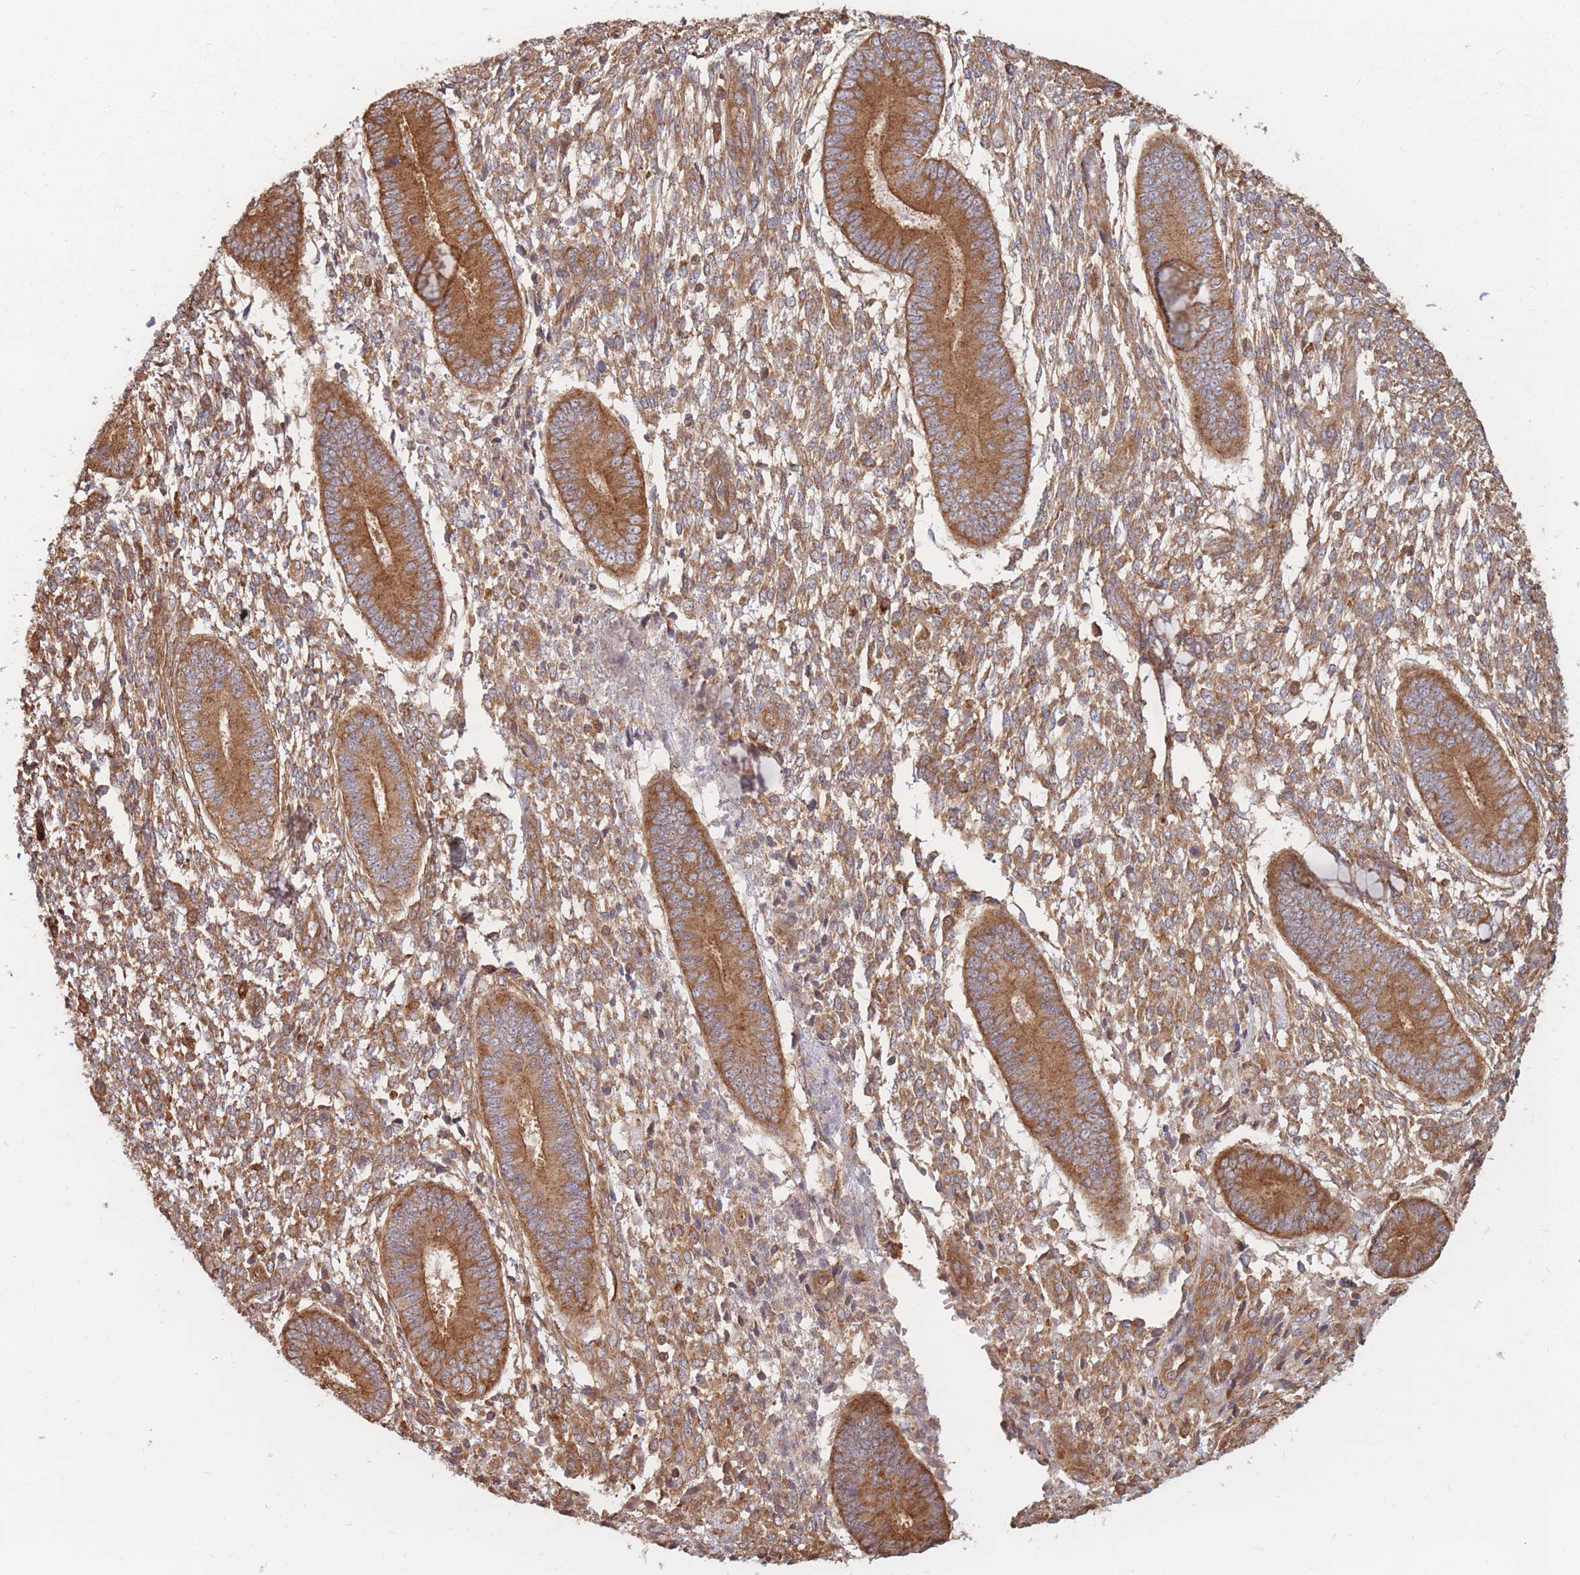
{"staining": {"intensity": "moderate", "quantity": ">75%", "location": "cytoplasmic/membranous"}, "tissue": "endometrium", "cell_type": "Cells in endometrial stroma", "image_type": "normal", "snomed": [{"axis": "morphology", "description": "Normal tissue, NOS"}, {"axis": "topography", "description": "Endometrium"}], "caption": "High-power microscopy captured an immunohistochemistry (IHC) histopathology image of benign endometrium, revealing moderate cytoplasmic/membranous positivity in approximately >75% of cells in endometrial stroma.", "gene": "RASSF2", "patient": {"sex": "female", "age": 49}}